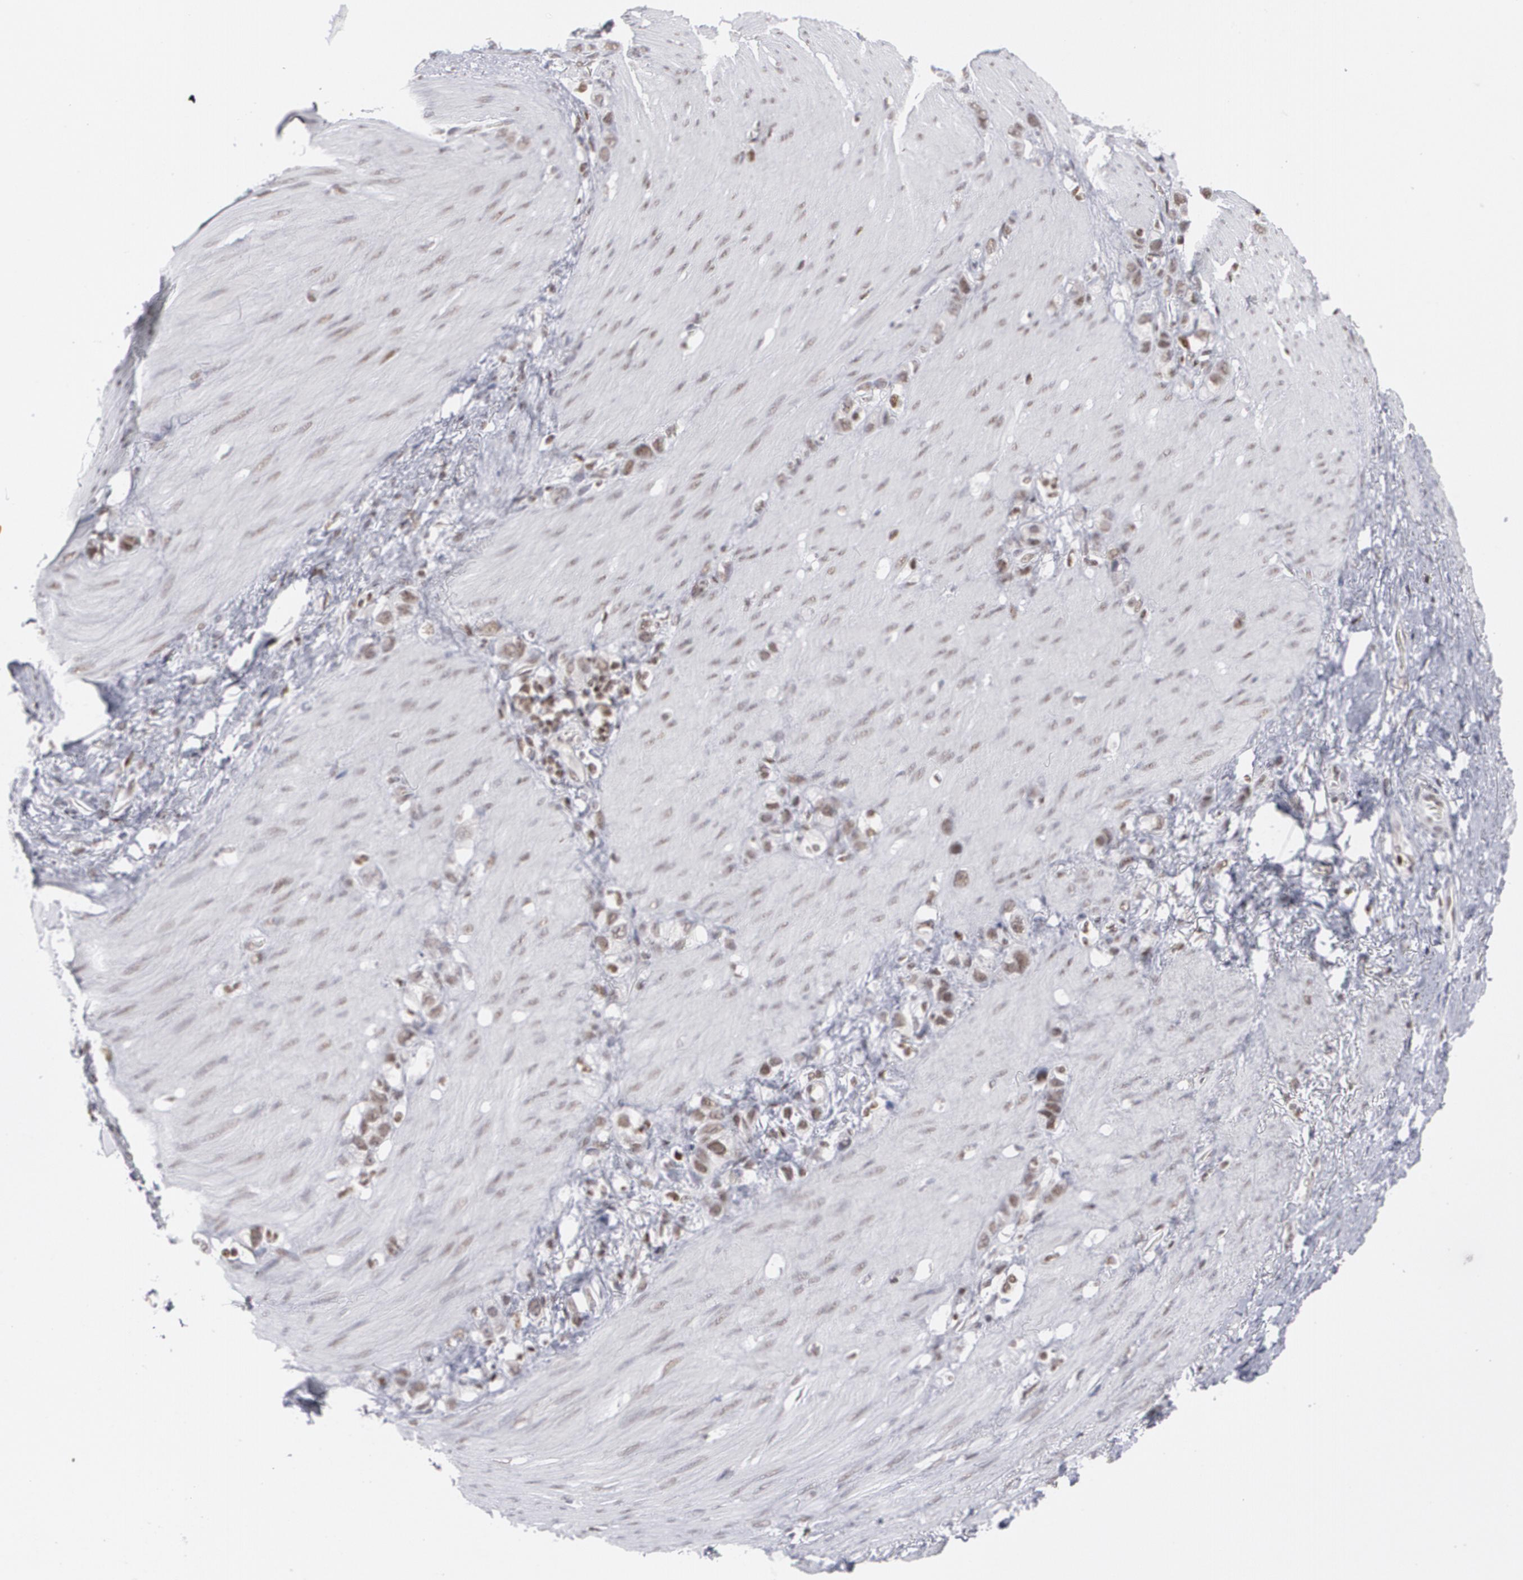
{"staining": {"intensity": "moderate", "quantity": "25%-75%", "location": "nuclear"}, "tissue": "stomach cancer", "cell_type": "Tumor cells", "image_type": "cancer", "snomed": [{"axis": "morphology", "description": "Normal tissue, NOS"}, {"axis": "morphology", "description": "Adenocarcinoma, NOS"}, {"axis": "morphology", "description": "Adenocarcinoma, High grade"}, {"axis": "topography", "description": "Stomach, upper"}, {"axis": "topography", "description": "Stomach"}], "caption": "IHC of high-grade adenocarcinoma (stomach) displays medium levels of moderate nuclear expression in approximately 25%-75% of tumor cells.", "gene": "MCL1", "patient": {"sex": "female", "age": 65}}